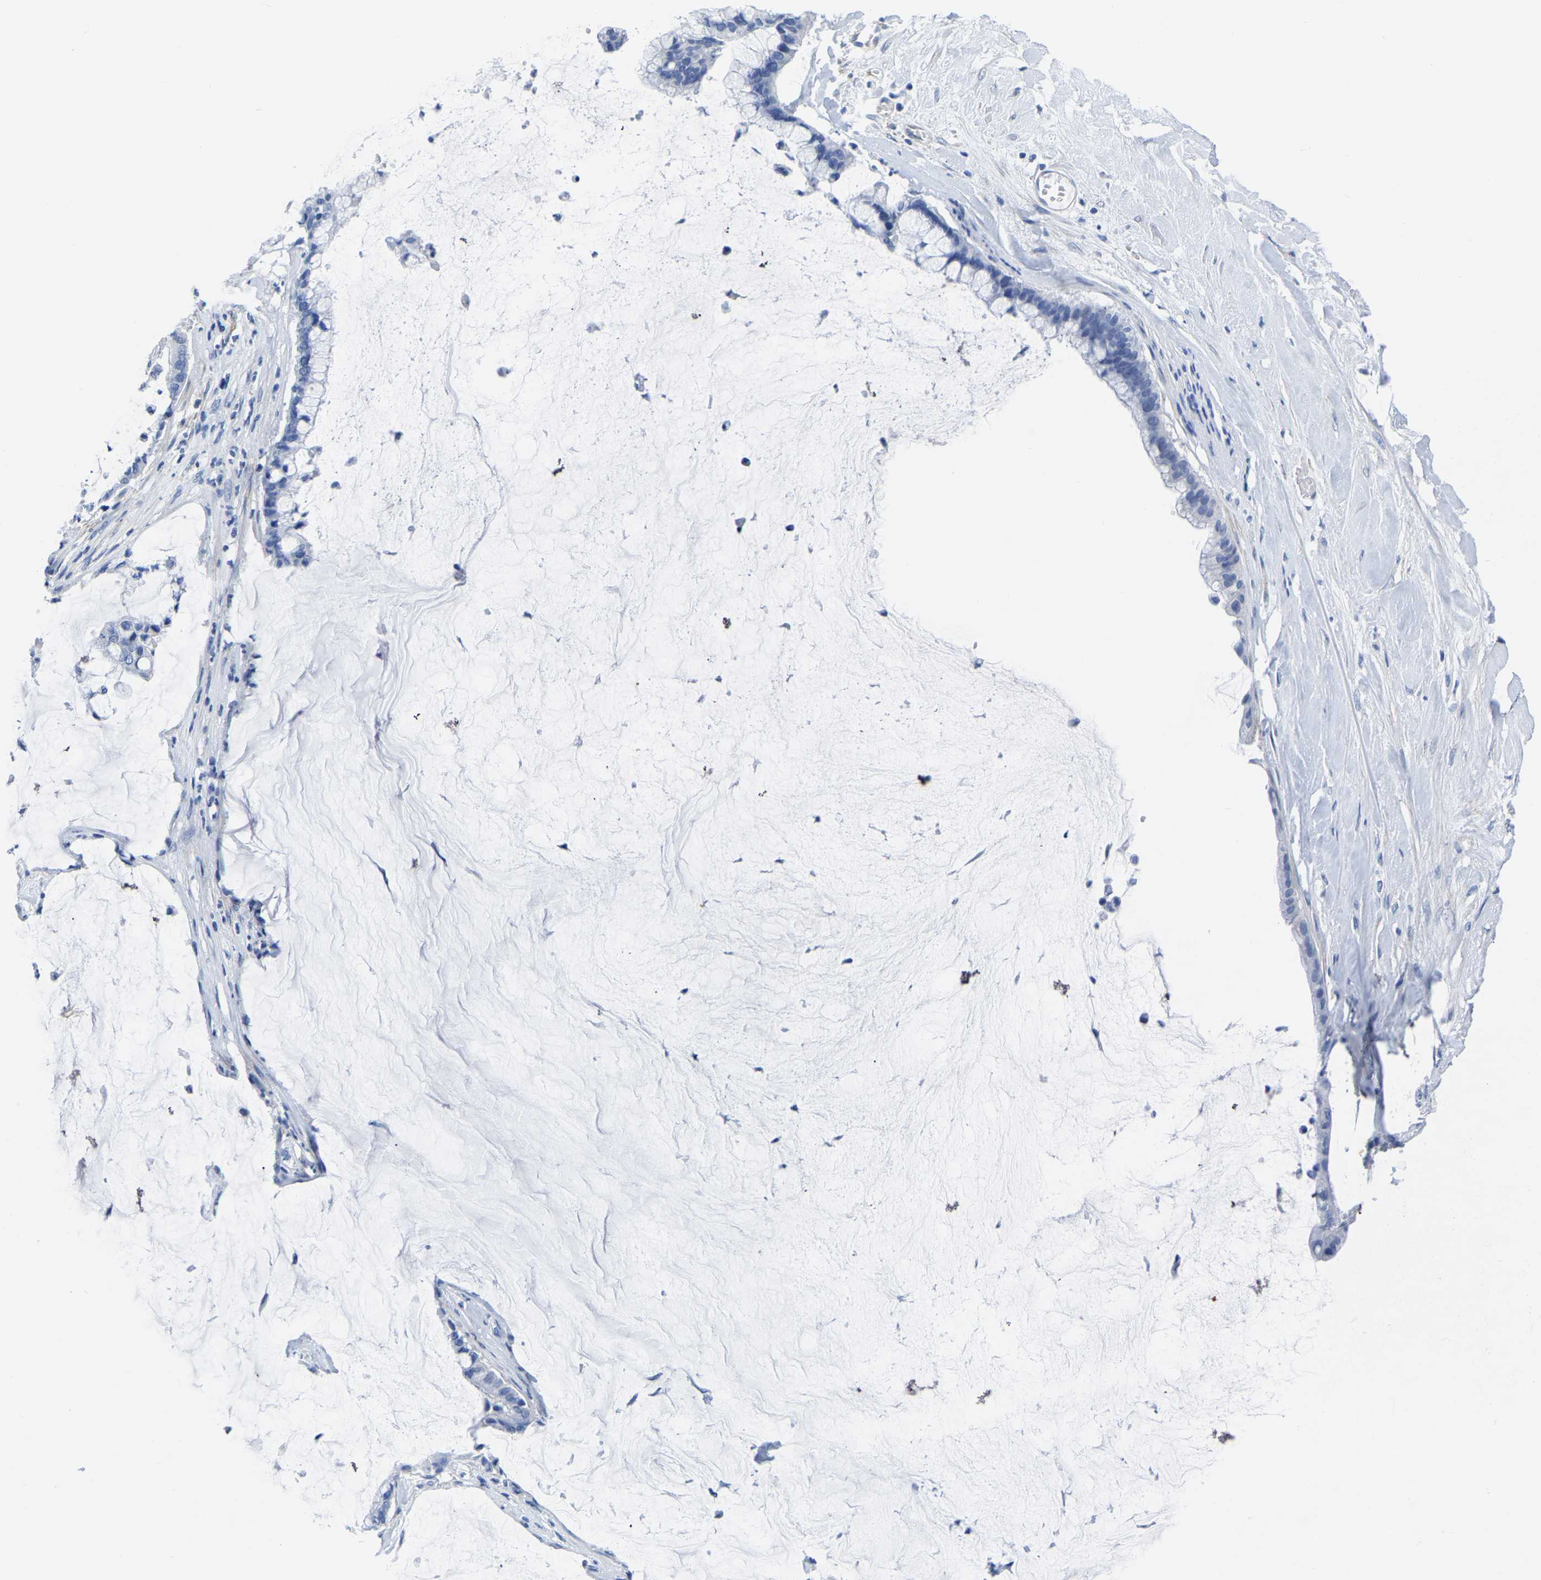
{"staining": {"intensity": "negative", "quantity": "none", "location": "none"}, "tissue": "pancreatic cancer", "cell_type": "Tumor cells", "image_type": "cancer", "snomed": [{"axis": "morphology", "description": "Adenocarcinoma, NOS"}, {"axis": "topography", "description": "Pancreas"}], "caption": "A high-resolution image shows immunohistochemistry (IHC) staining of adenocarcinoma (pancreatic), which reveals no significant expression in tumor cells.", "gene": "SLC45A3", "patient": {"sex": "male", "age": 41}}